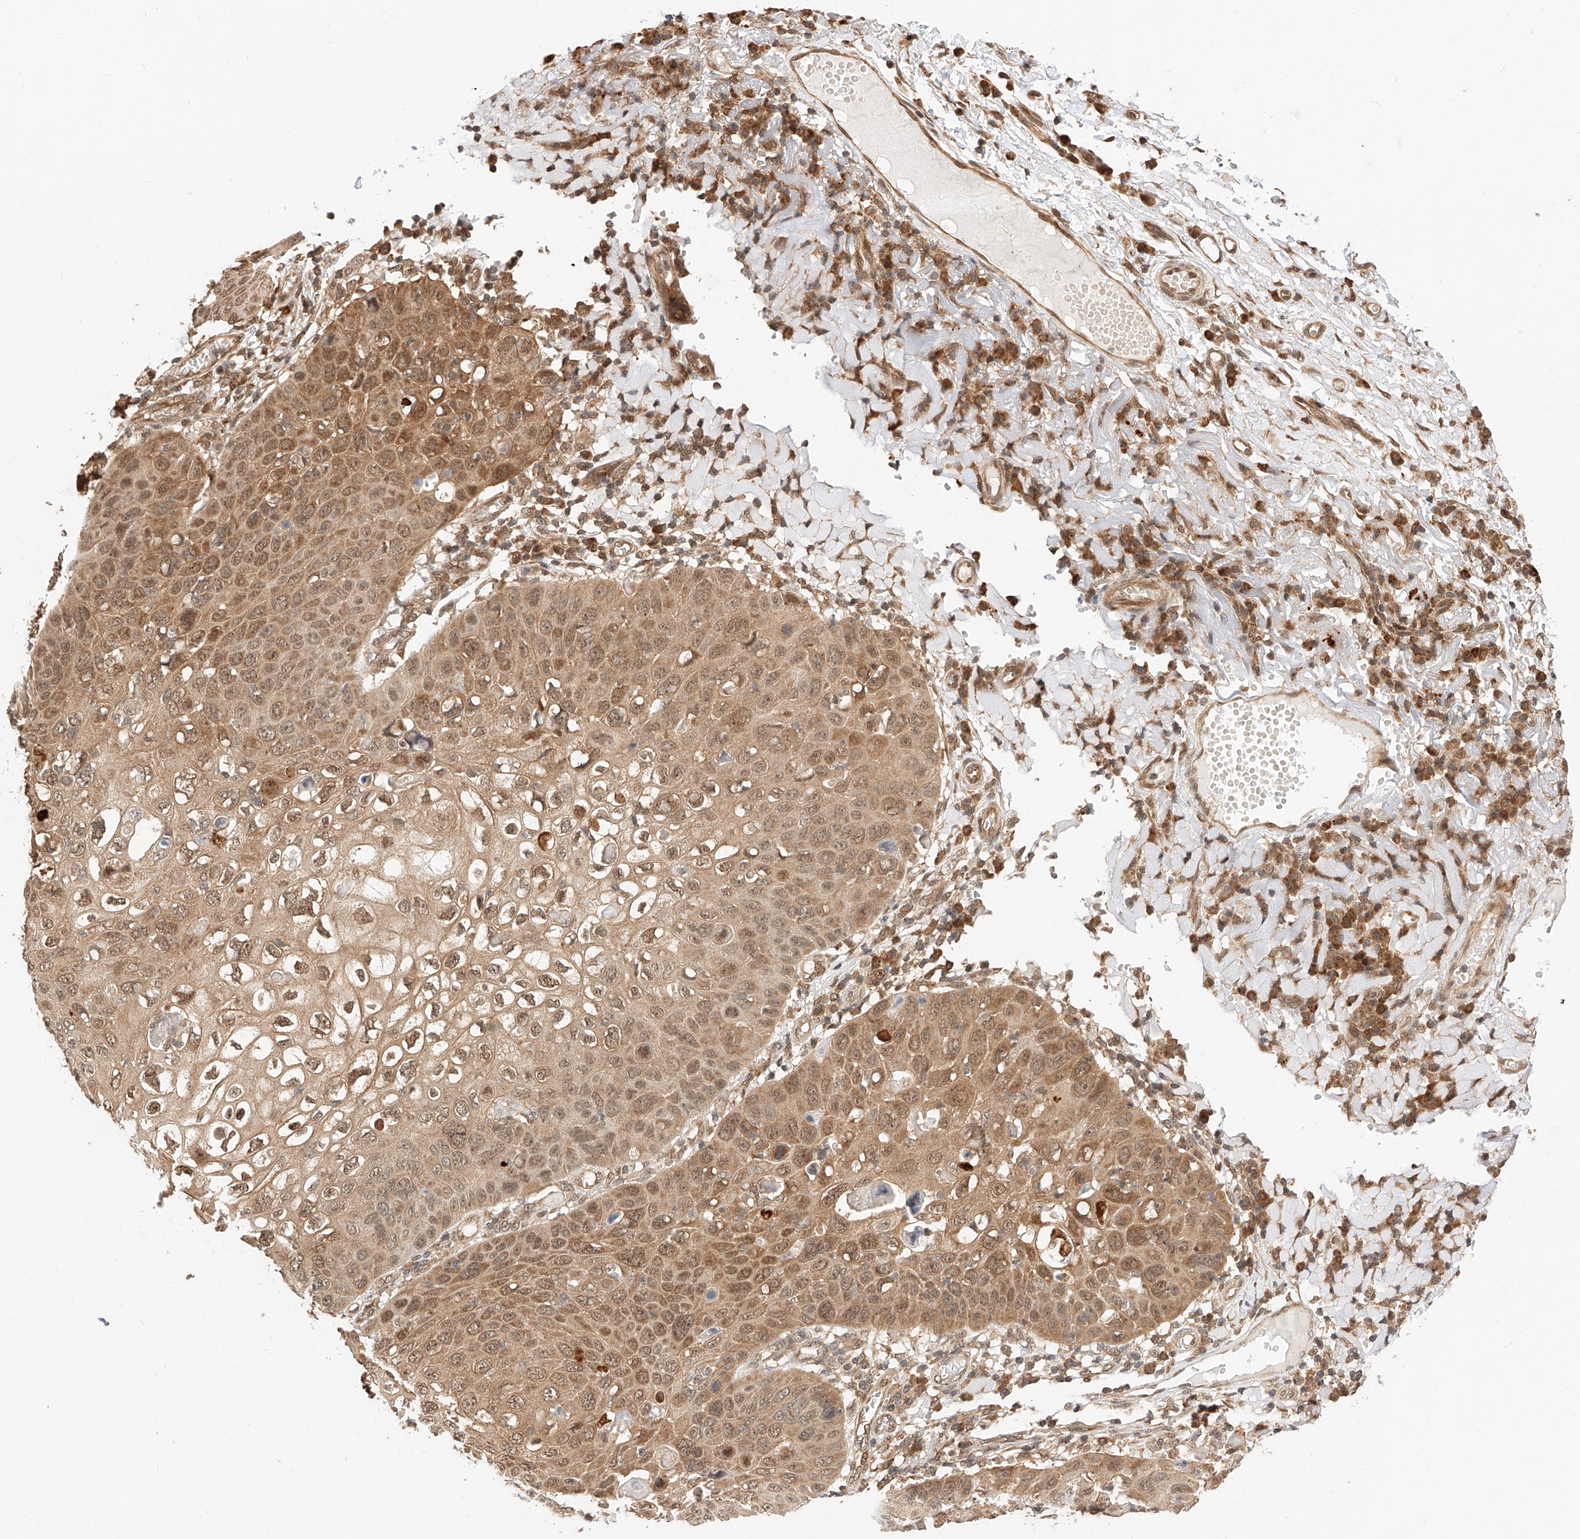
{"staining": {"intensity": "moderate", "quantity": ">75%", "location": "cytoplasmic/membranous,nuclear"}, "tissue": "skin cancer", "cell_type": "Tumor cells", "image_type": "cancer", "snomed": [{"axis": "morphology", "description": "Squamous cell carcinoma, NOS"}, {"axis": "topography", "description": "Skin"}], "caption": "This histopathology image demonstrates skin cancer (squamous cell carcinoma) stained with immunohistochemistry (IHC) to label a protein in brown. The cytoplasmic/membranous and nuclear of tumor cells show moderate positivity for the protein. Nuclei are counter-stained blue.", "gene": "EIF4H", "patient": {"sex": "female", "age": 90}}